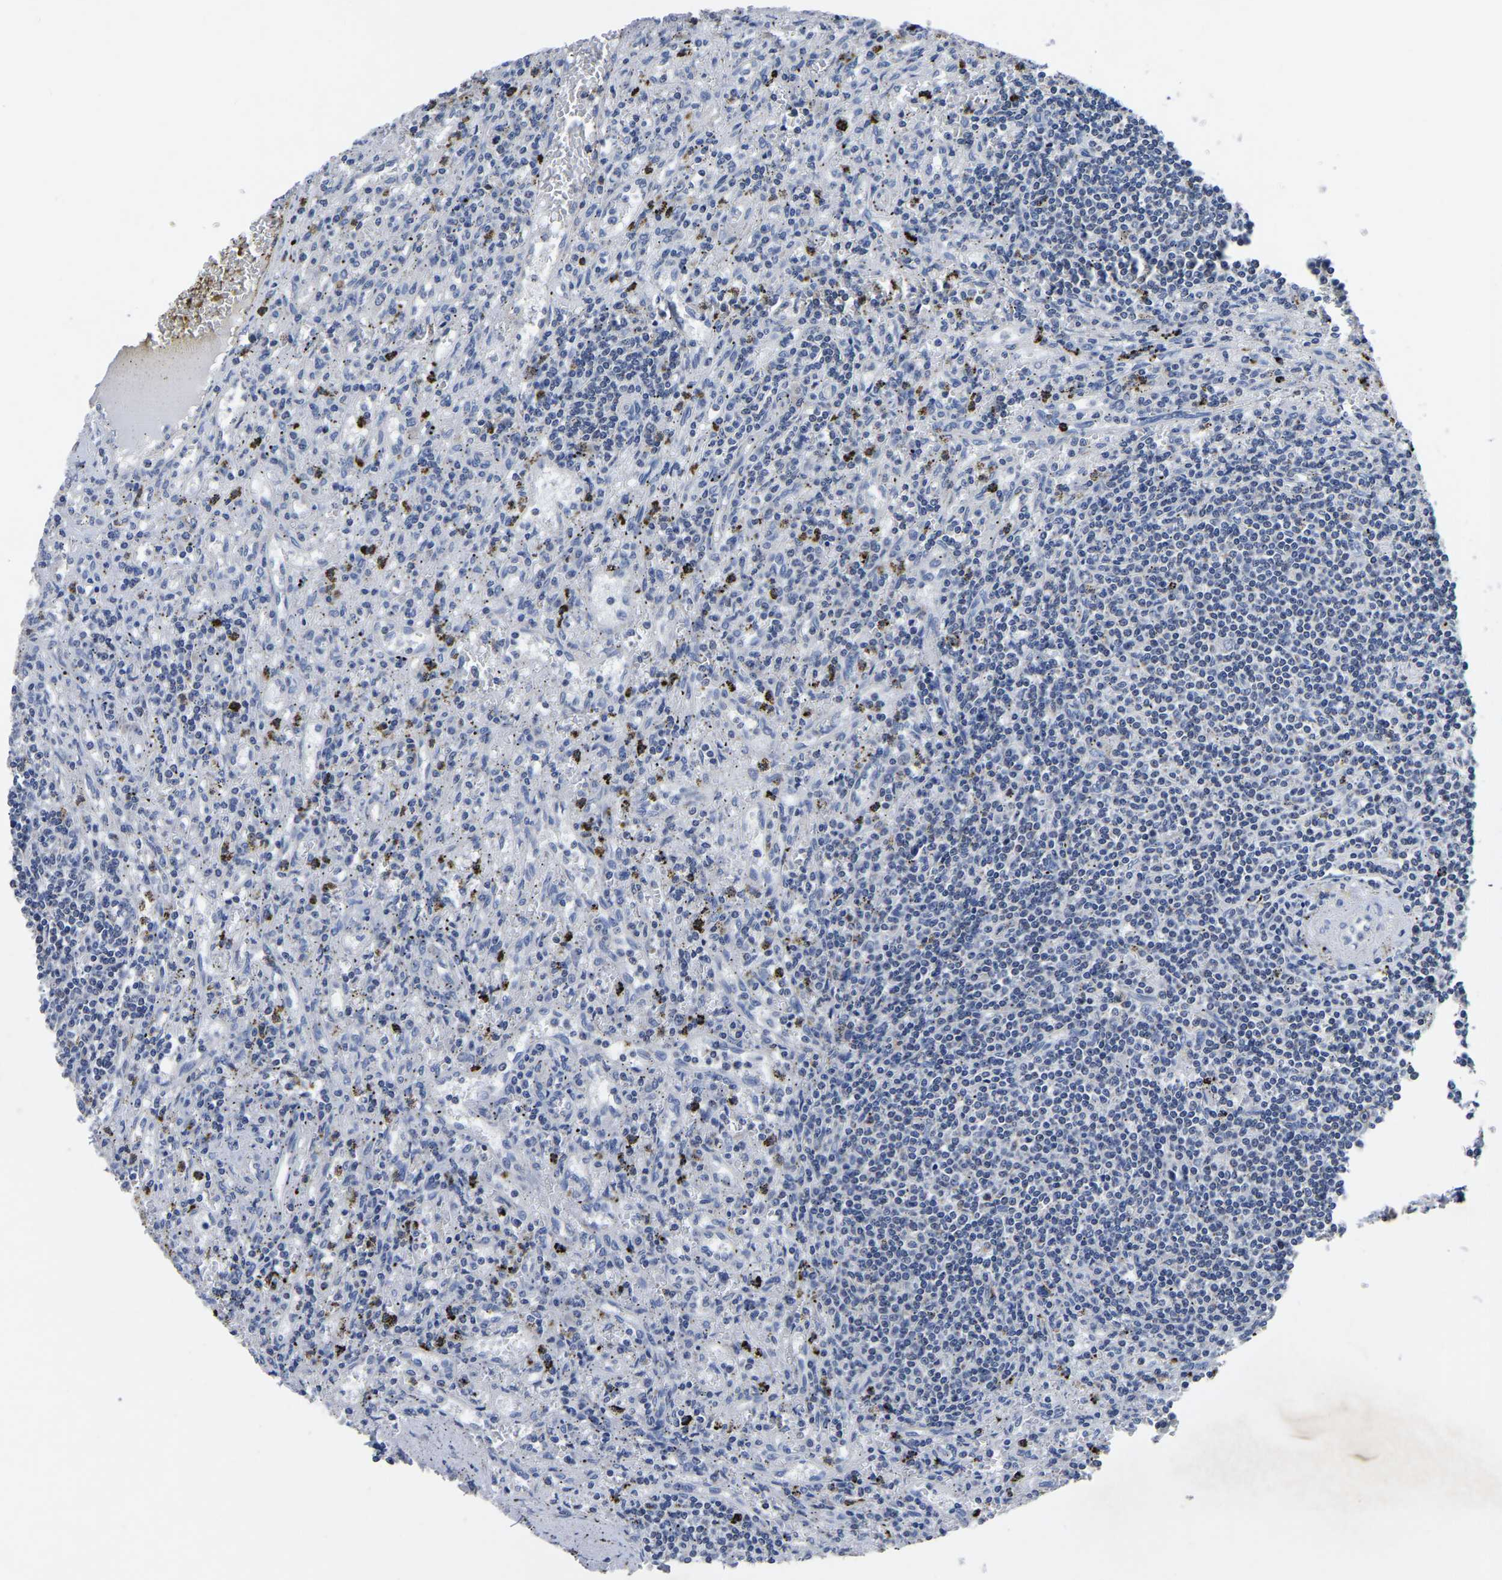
{"staining": {"intensity": "negative", "quantity": "none", "location": "none"}, "tissue": "lymphoma", "cell_type": "Tumor cells", "image_type": "cancer", "snomed": [{"axis": "morphology", "description": "Malignant lymphoma, non-Hodgkin's type, Low grade"}, {"axis": "topography", "description": "Spleen"}], "caption": "The IHC micrograph has no significant positivity in tumor cells of lymphoma tissue.", "gene": "FGD5", "patient": {"sex": "male", "age": 76}}